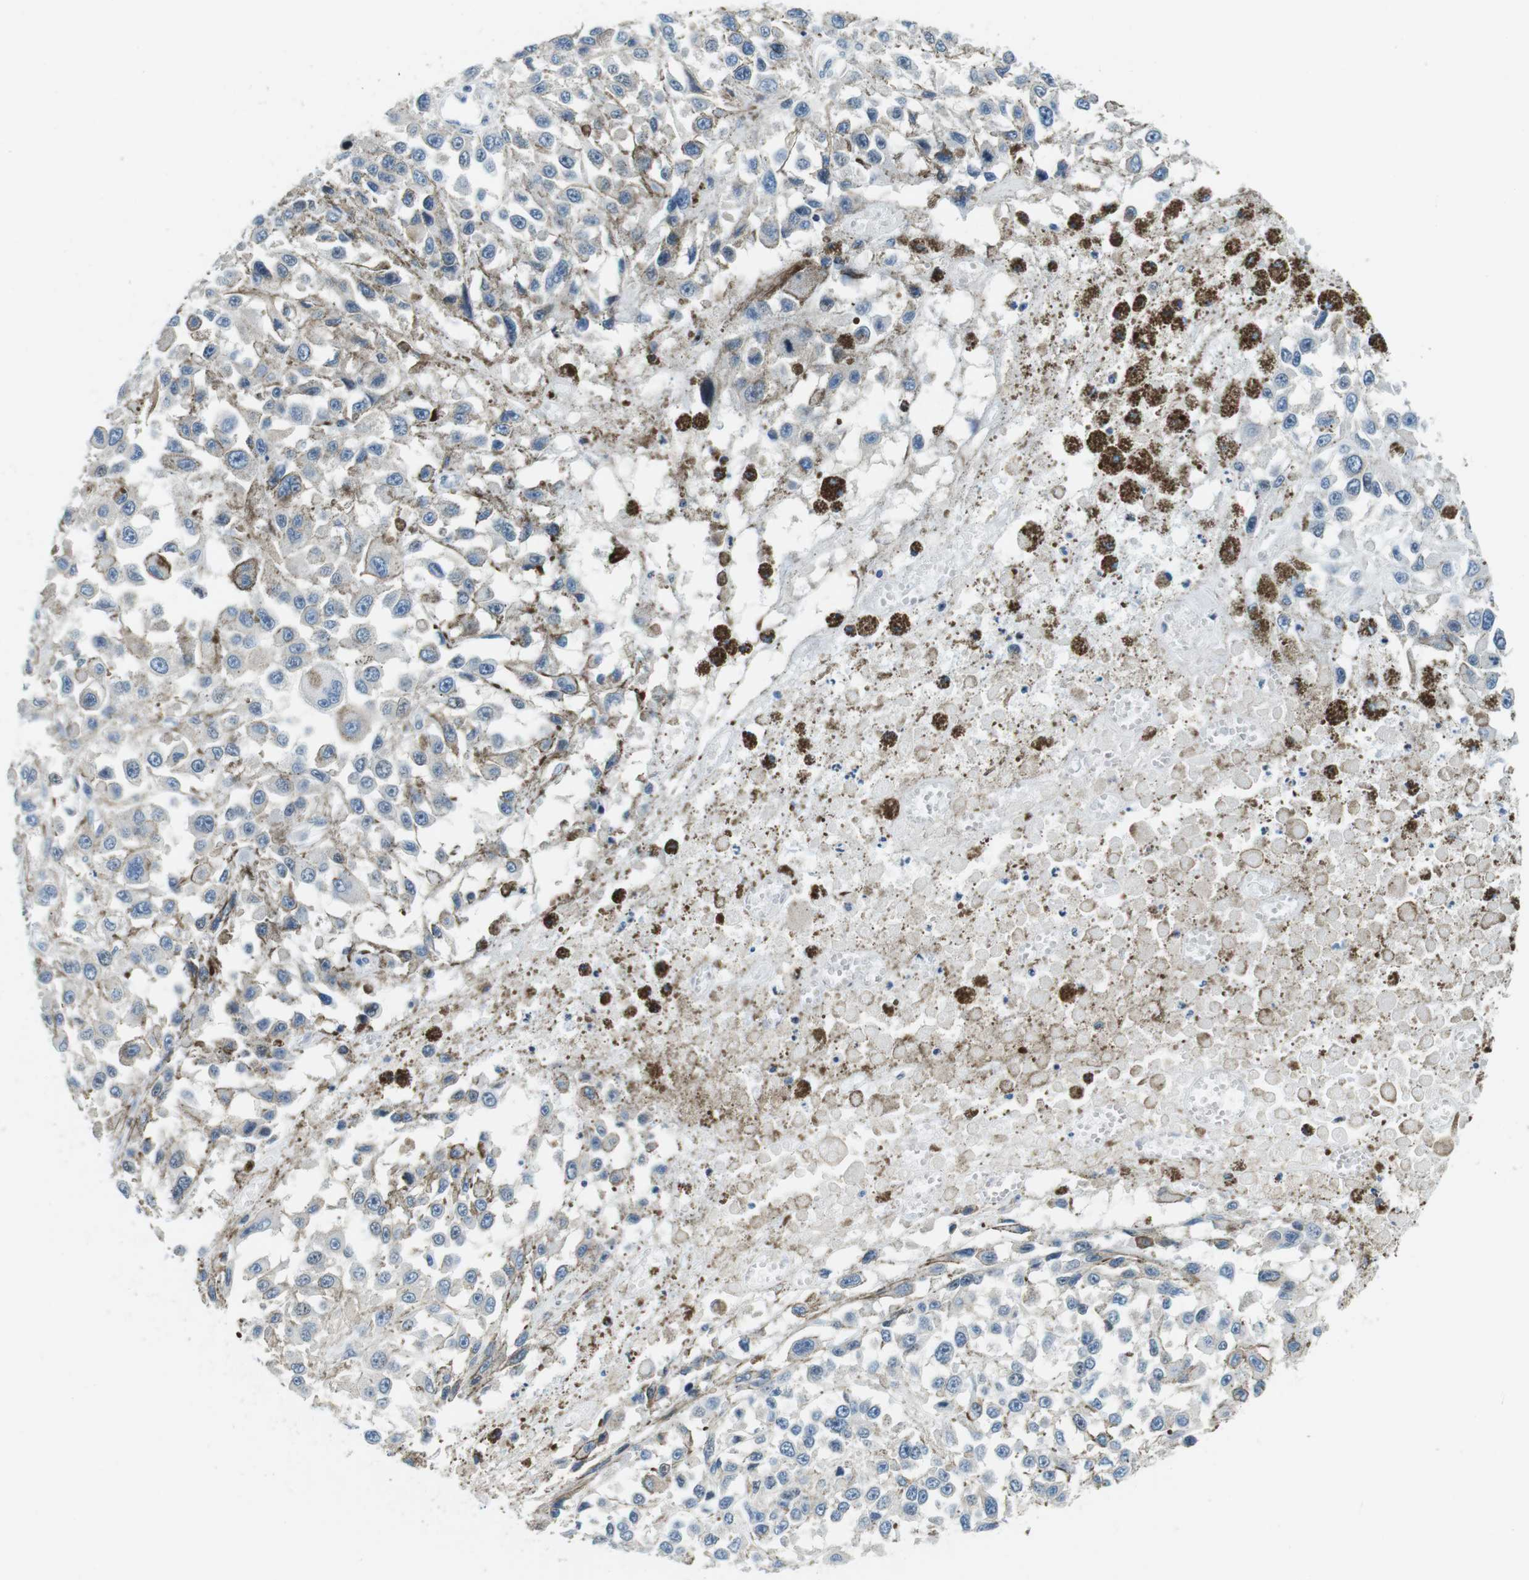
{"staining": {"intensity": "negative", "quantity": "none", "location": "none"}, "tissue": "melanoma", "cell_type": "Tumor cells", "image_type": "cancer", "snomed": [{"axis": "morphology", "description": "Malignant melanoma, Metastatic site"}, {"axis": "topography", "description": "Lymph node"}], "caption": "Immunohistochemical staining of malignant melanoma (metastatic site) reveals no significant expression in tumor cells.", "gene": "KCNJ5", "patient": {"sex": "male", "age": 59}}